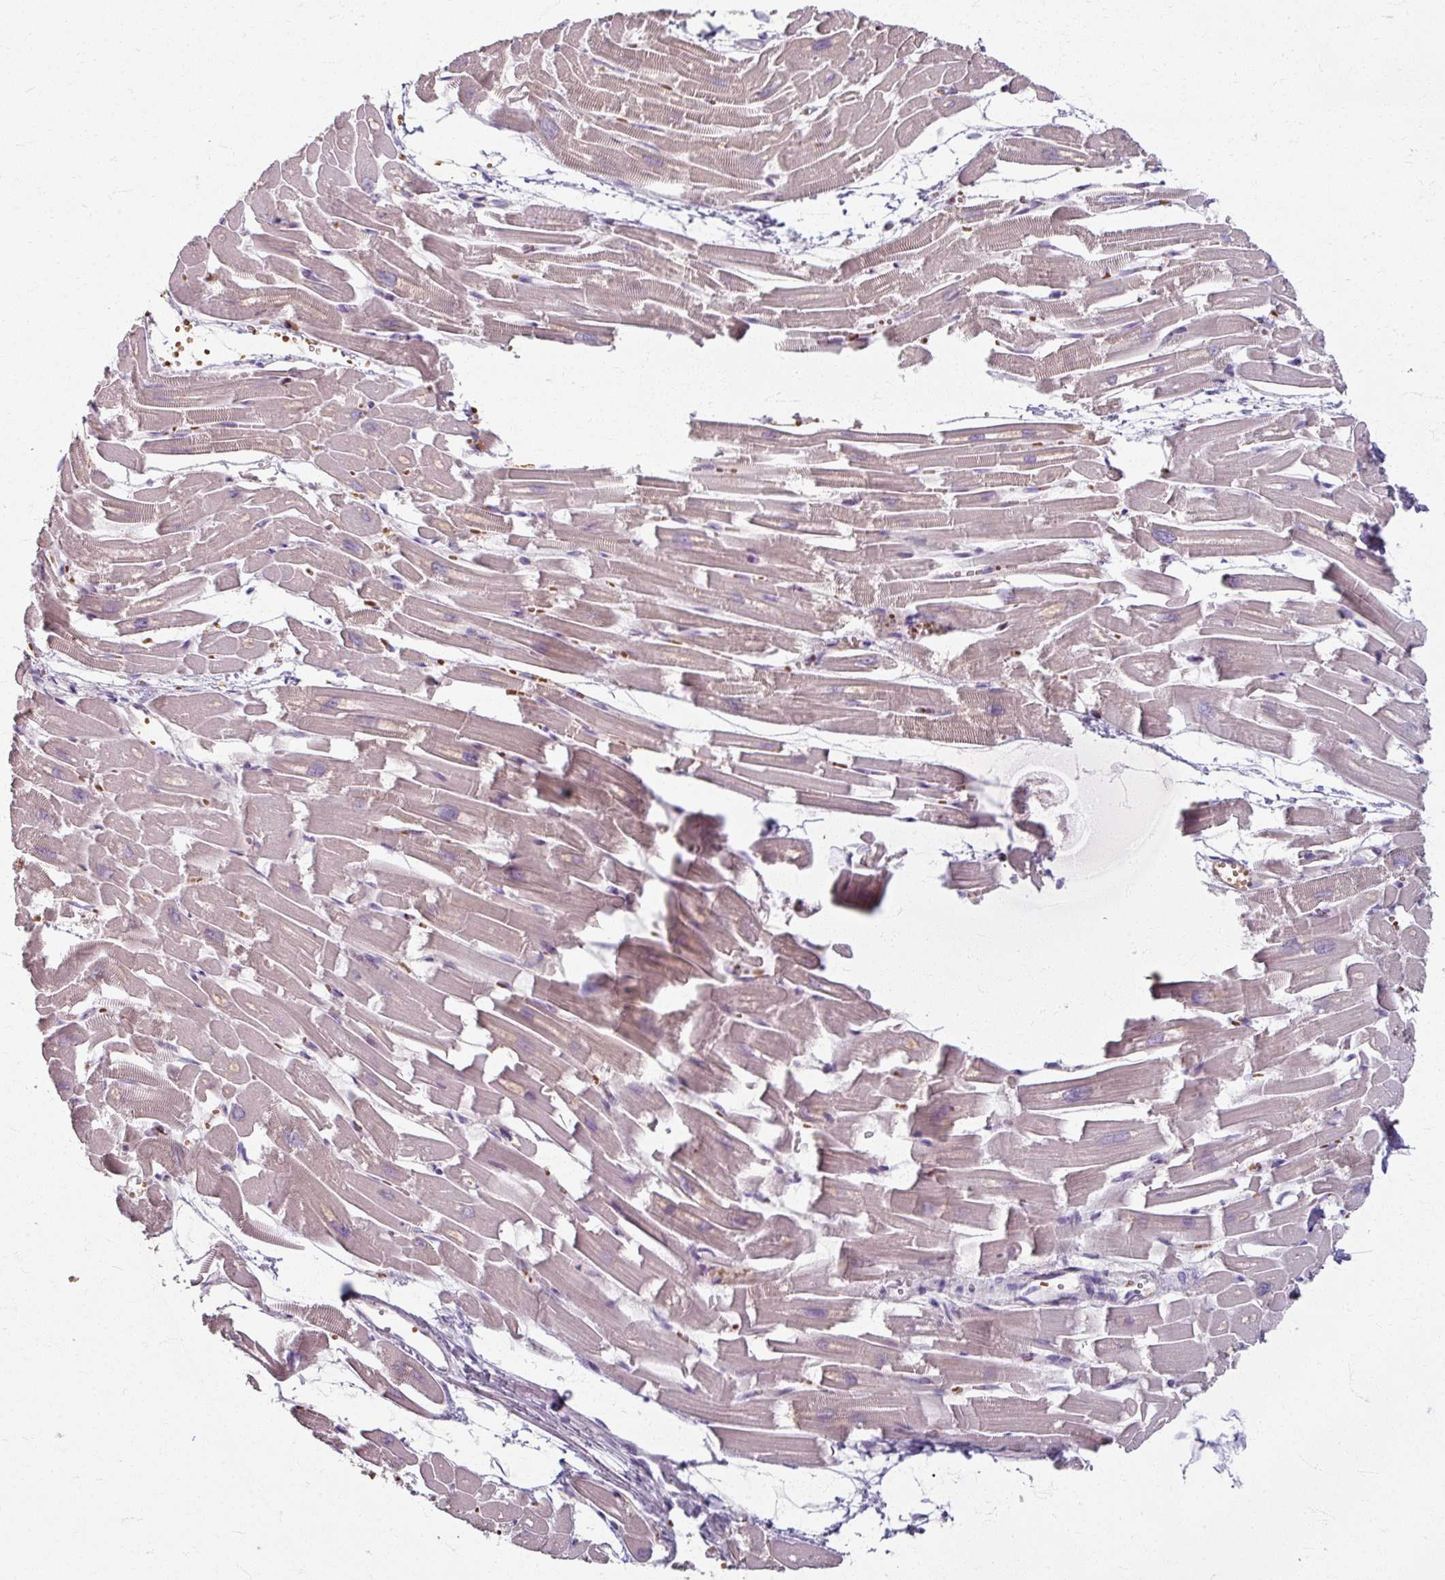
{"staining": {"intensity": "moderate", "quantity": ">75%", "location": "cytoplasmic/membranous"}, "tissue": "heart muscle", "cell_type": "Cardiomyocytes", "image_type": "normal", "snomed": [{"axis": "morphology", "description": "Normal tissue, NOS"}, {"axis": "topography", "description": "Heart"}], "caption": "Immunohistochemistry (IHC) (DAB) staining of normal heart muscle reveals moderate cytoplasmic/membranous protein expression in about >75% of cardiomyocytes.", "gene": "KMT5C", "patient": {"sex": "male", "age": 54}}